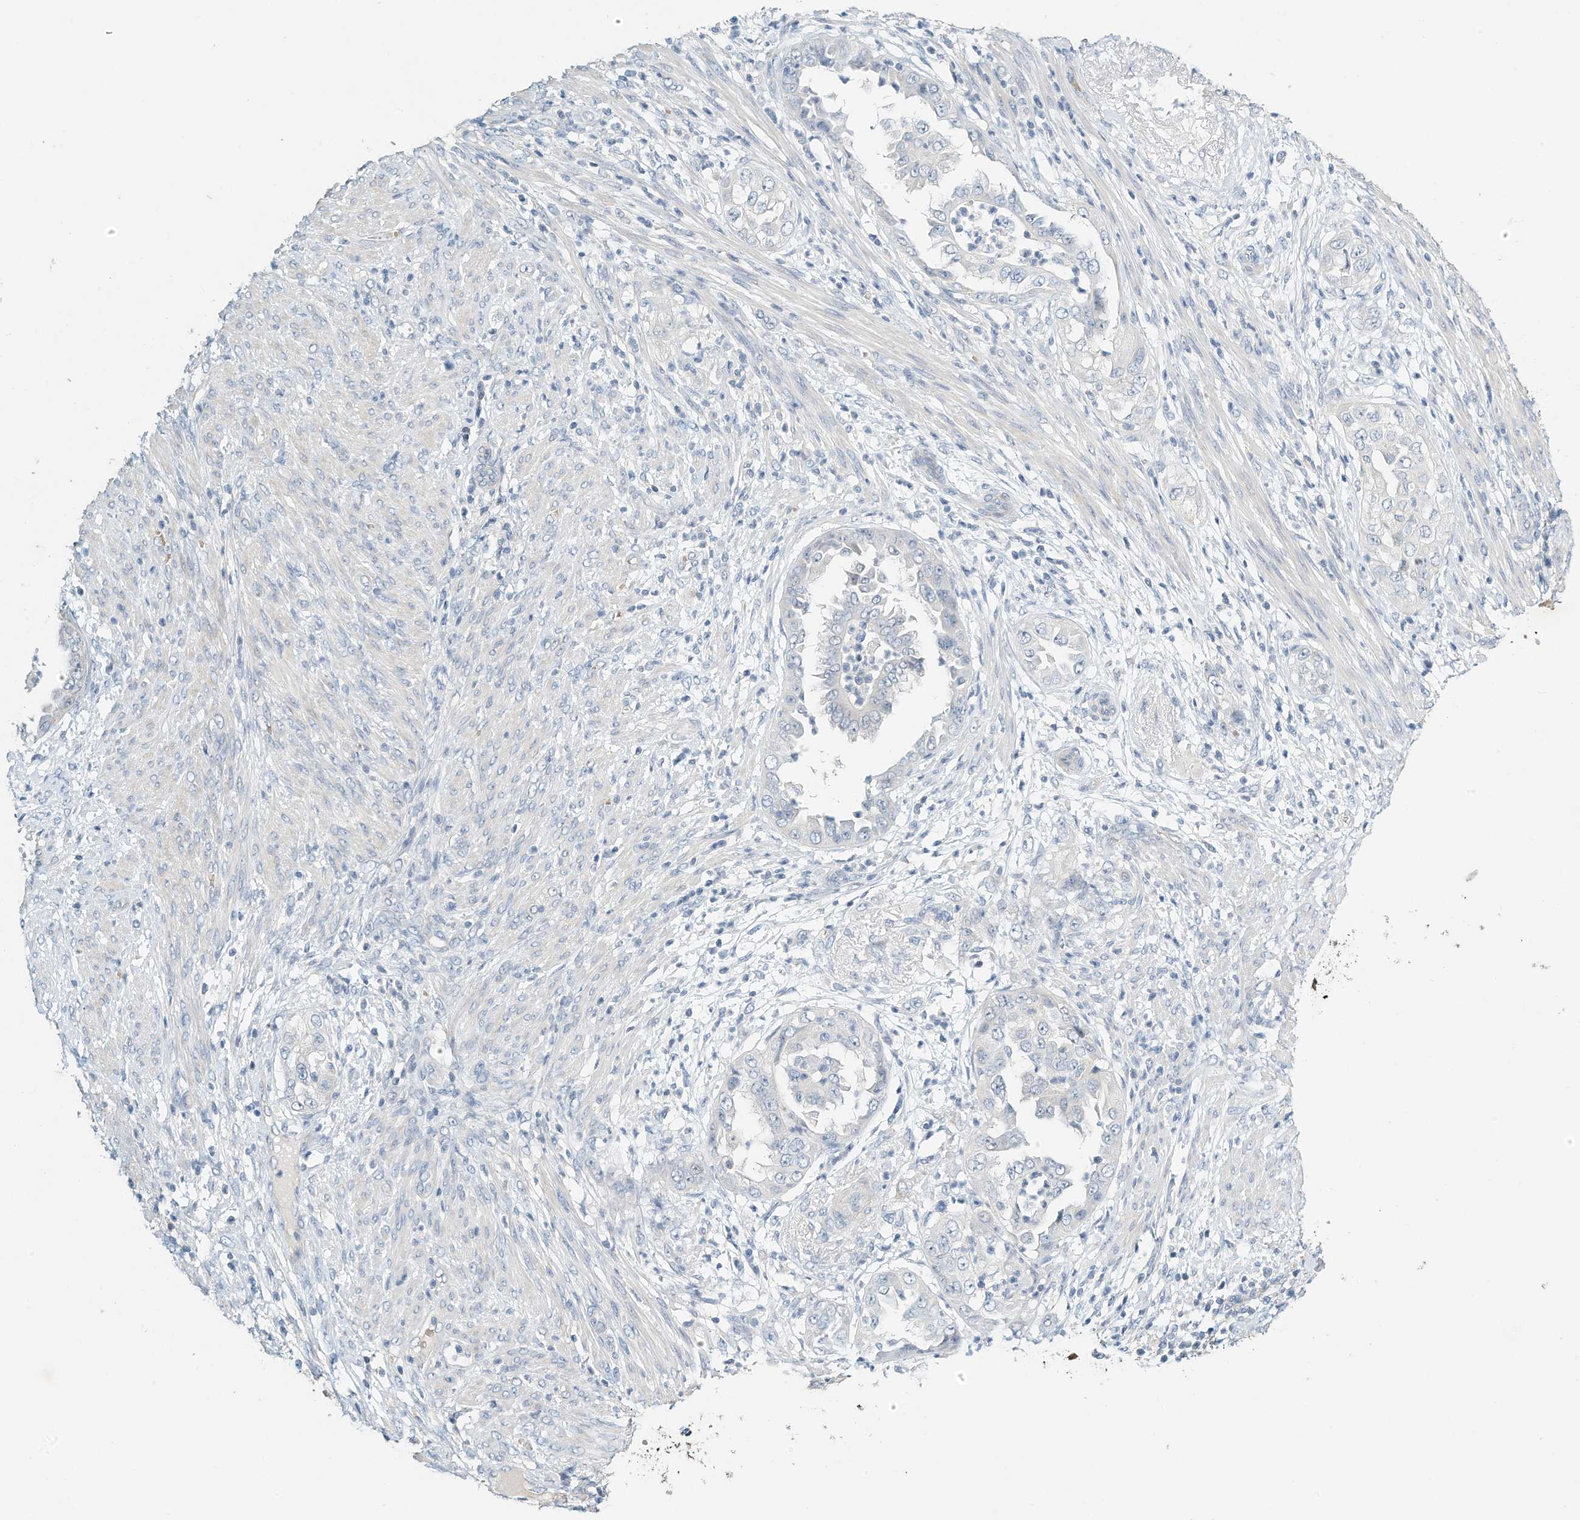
{"staining": {"intensity": "negative", "quantity": "none", "location": "none"}, "tissue": "endometrial cancer", "cell_type": "Tumor cells", "image_type": "cancer", "snomed": [{"axis": "morphology", "description": "Adenocarcinoma, NOS"}, {"axis": "topography", "description": "Endometrium"}], "caption": "Immunohistochemistry photomicrograph of endometrial cancer stained for a protein (brown), which reveals no positivity in tumor cells.", "gene": "RCAN3", "patient": {"sex": "female", "age": 85}}